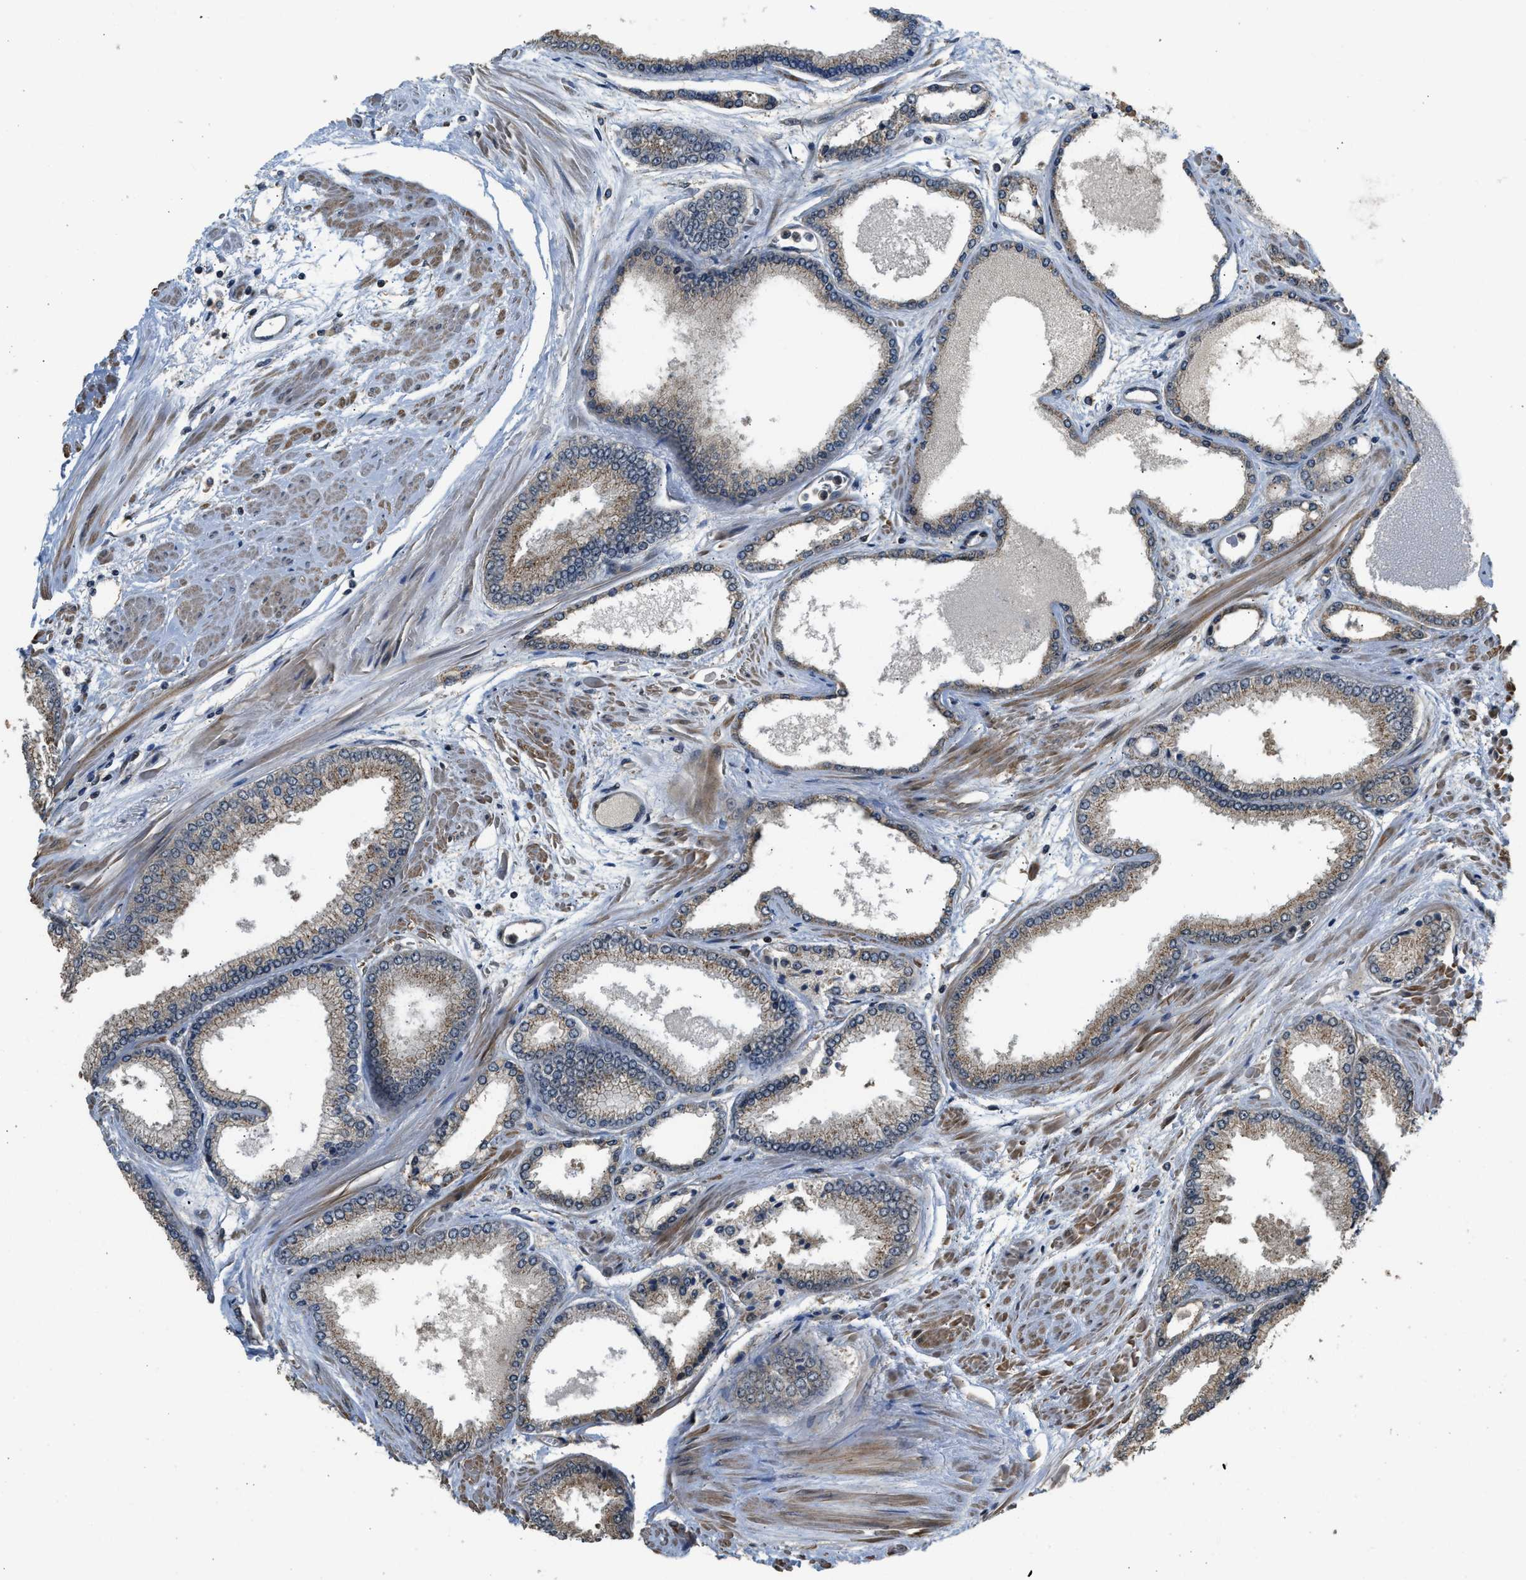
{"staining": {"intensity": "moderate", "quantity": "25%-75%", "location": "cytoplasmic/membranous"}, "tissue": "prostate cancer", "cell_type": "Tumor cells", "image_type": "cancer", "snomed": [{"axis": "morphology", "description": "Adenocarcinoma, High grade"}, {"axis": "topography", "description": "Prostate"}], "caption": "This micrograph demonstrates immunohistochemistry staining of high-grade adenocarcinoma (prostate), with medium moderate cytoplasmic/membranous staining in about 25%-75% of tumor cells.", "gene": "GET1", "patient": {"sex": "male", "age": 61}}